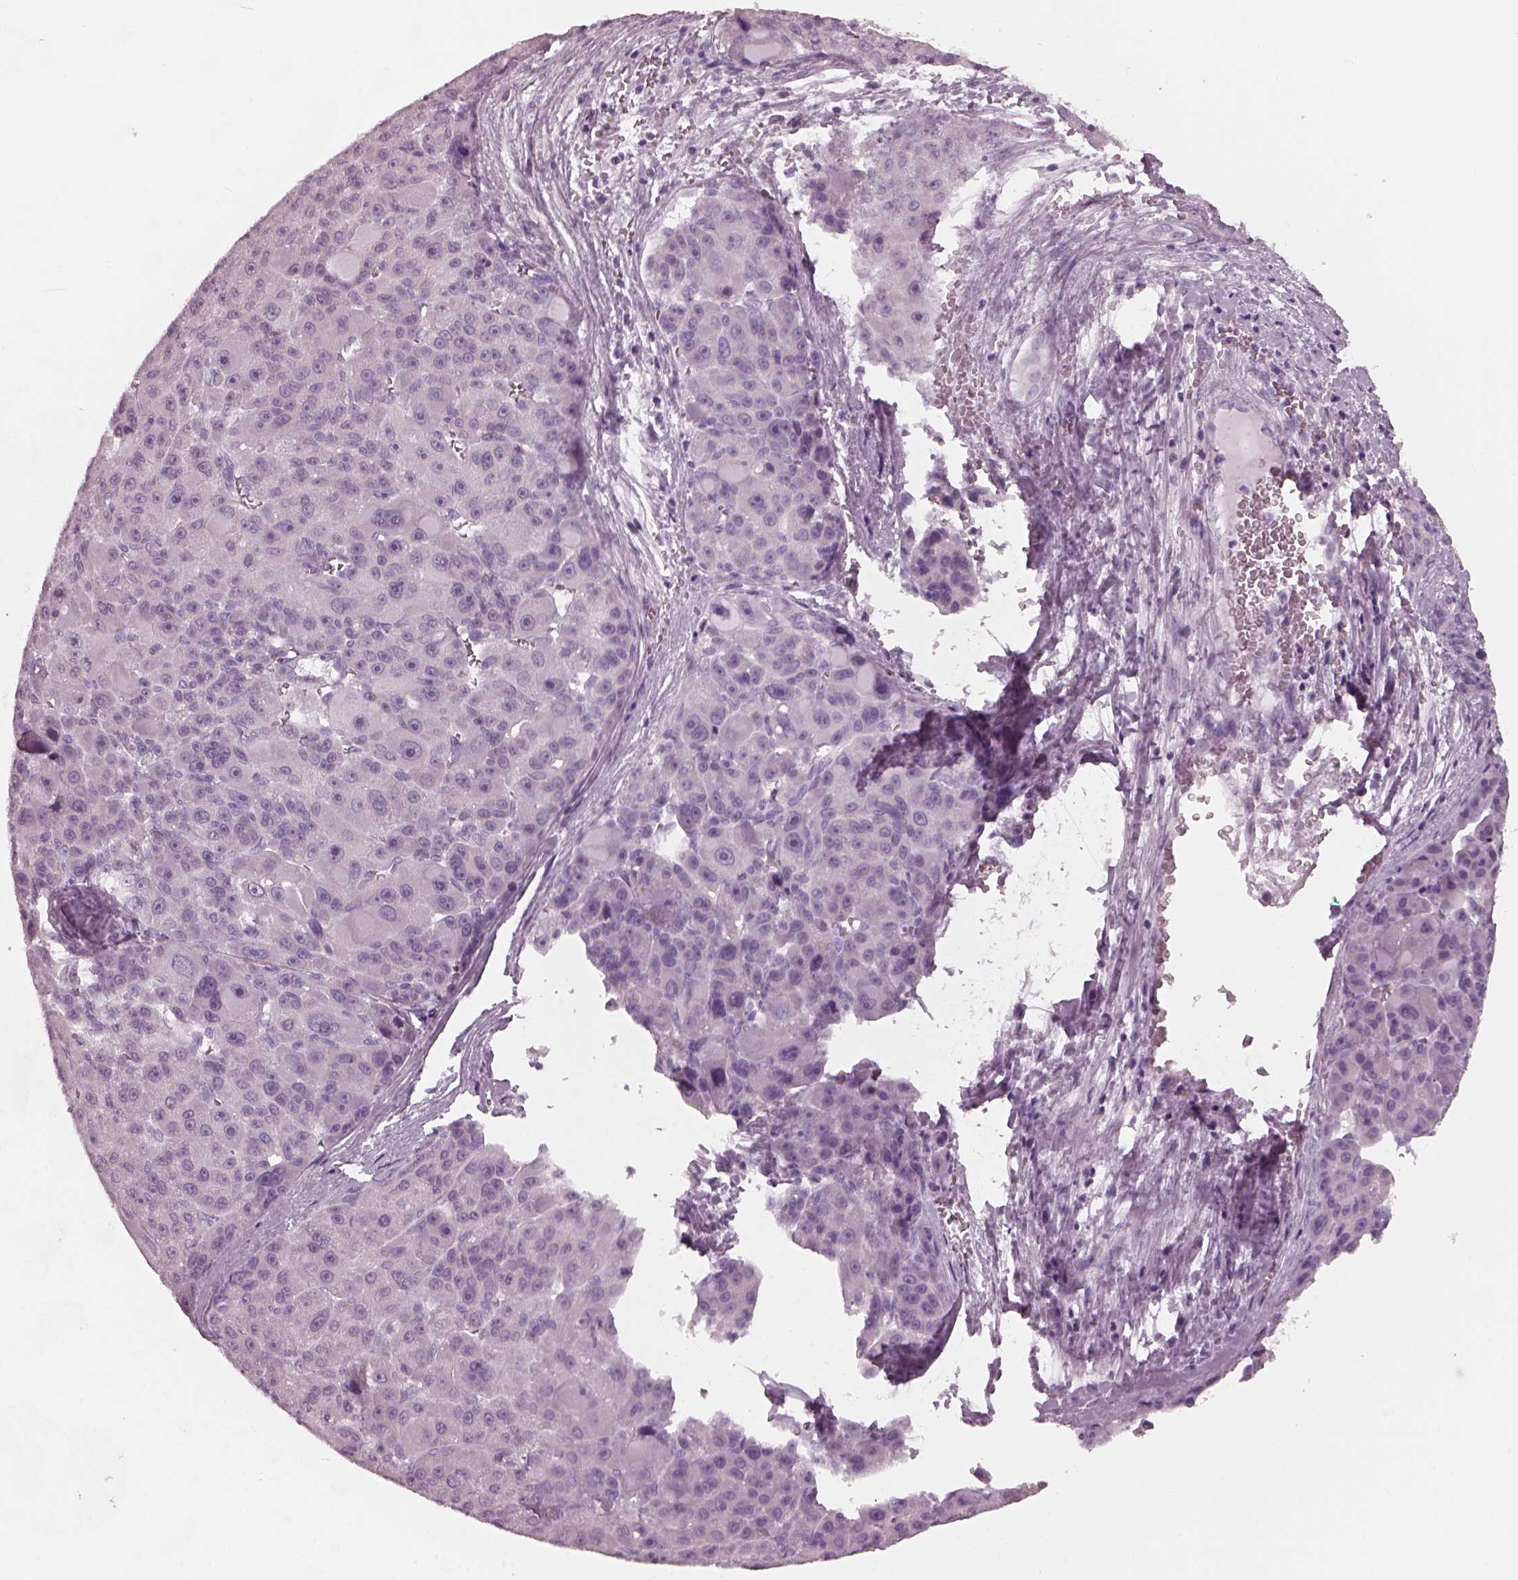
{"staining": {"intensity": "negative", "quantity": "none", "location": "none"}, "tissue": "liver cancer", "cell_type": "Tumor cells", "image_type": "cancer", "snomed": [{"axis": "morphology", "description": "Carcinoma, Hepatocellular, NOS"}, {"axis": "topography", "description": "Liver"}], "caption": "A photomicrograph of hepatocellular carcinoma (liver) stained for a protein shows no brown staining in tumor cells.", "gene": "RCVRN", "patient": {"sex": "male", "age": 76}}